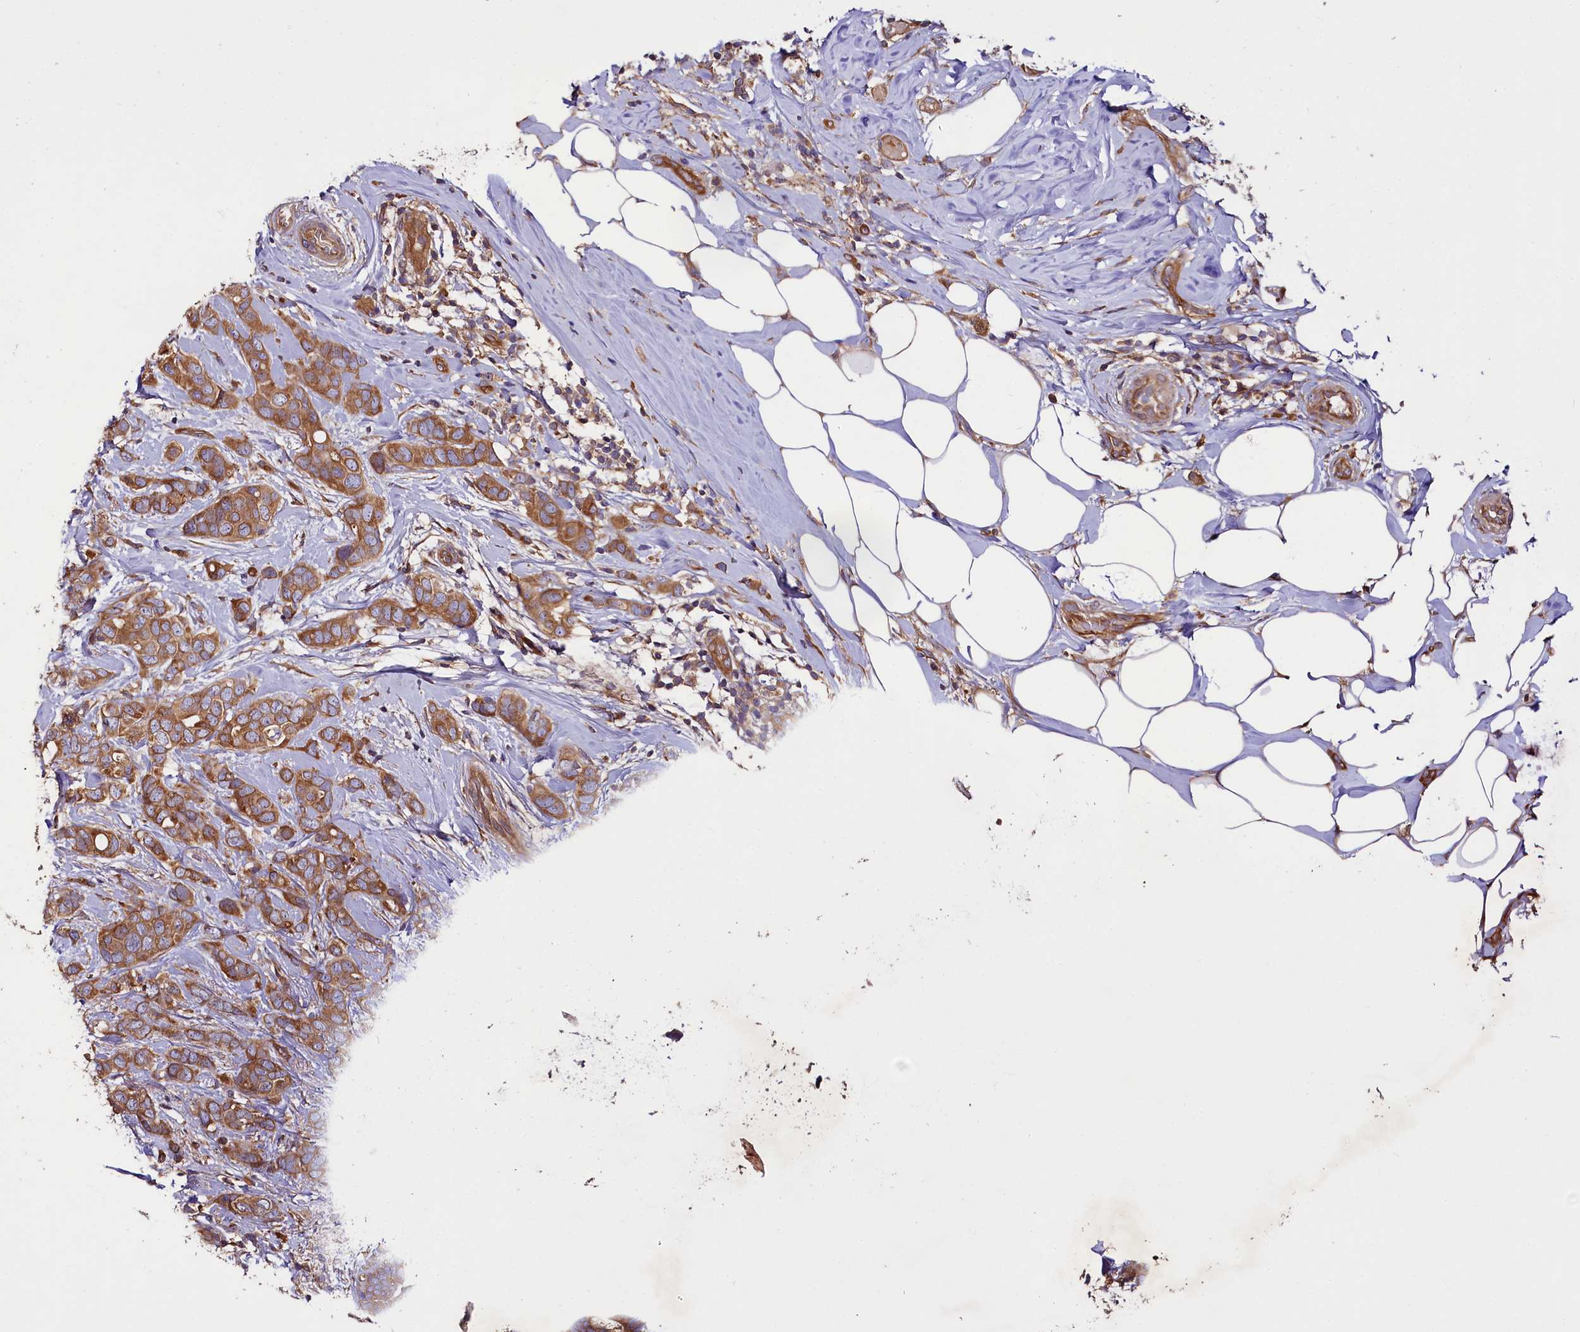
{"staining": {"intensity": "moderate", "quantity": ">75%", "location": "cytoplasmic/membranous"}, "tissue": "breast cancer", "cell_type": "Tumor cells", "image_type": "cancer", "snomed": [{"axis": "morphology", "description": "Lobular carcinoma"}, {"axis": "topography", "description": "Breast"}], "caption": "Breast lobular carcinoma stained for a protein reveals moderate cytoplasmic/membranous positivity in tumor cells.", "gene": "CEP295", "patient": {"sex": "female", "age": 51}}